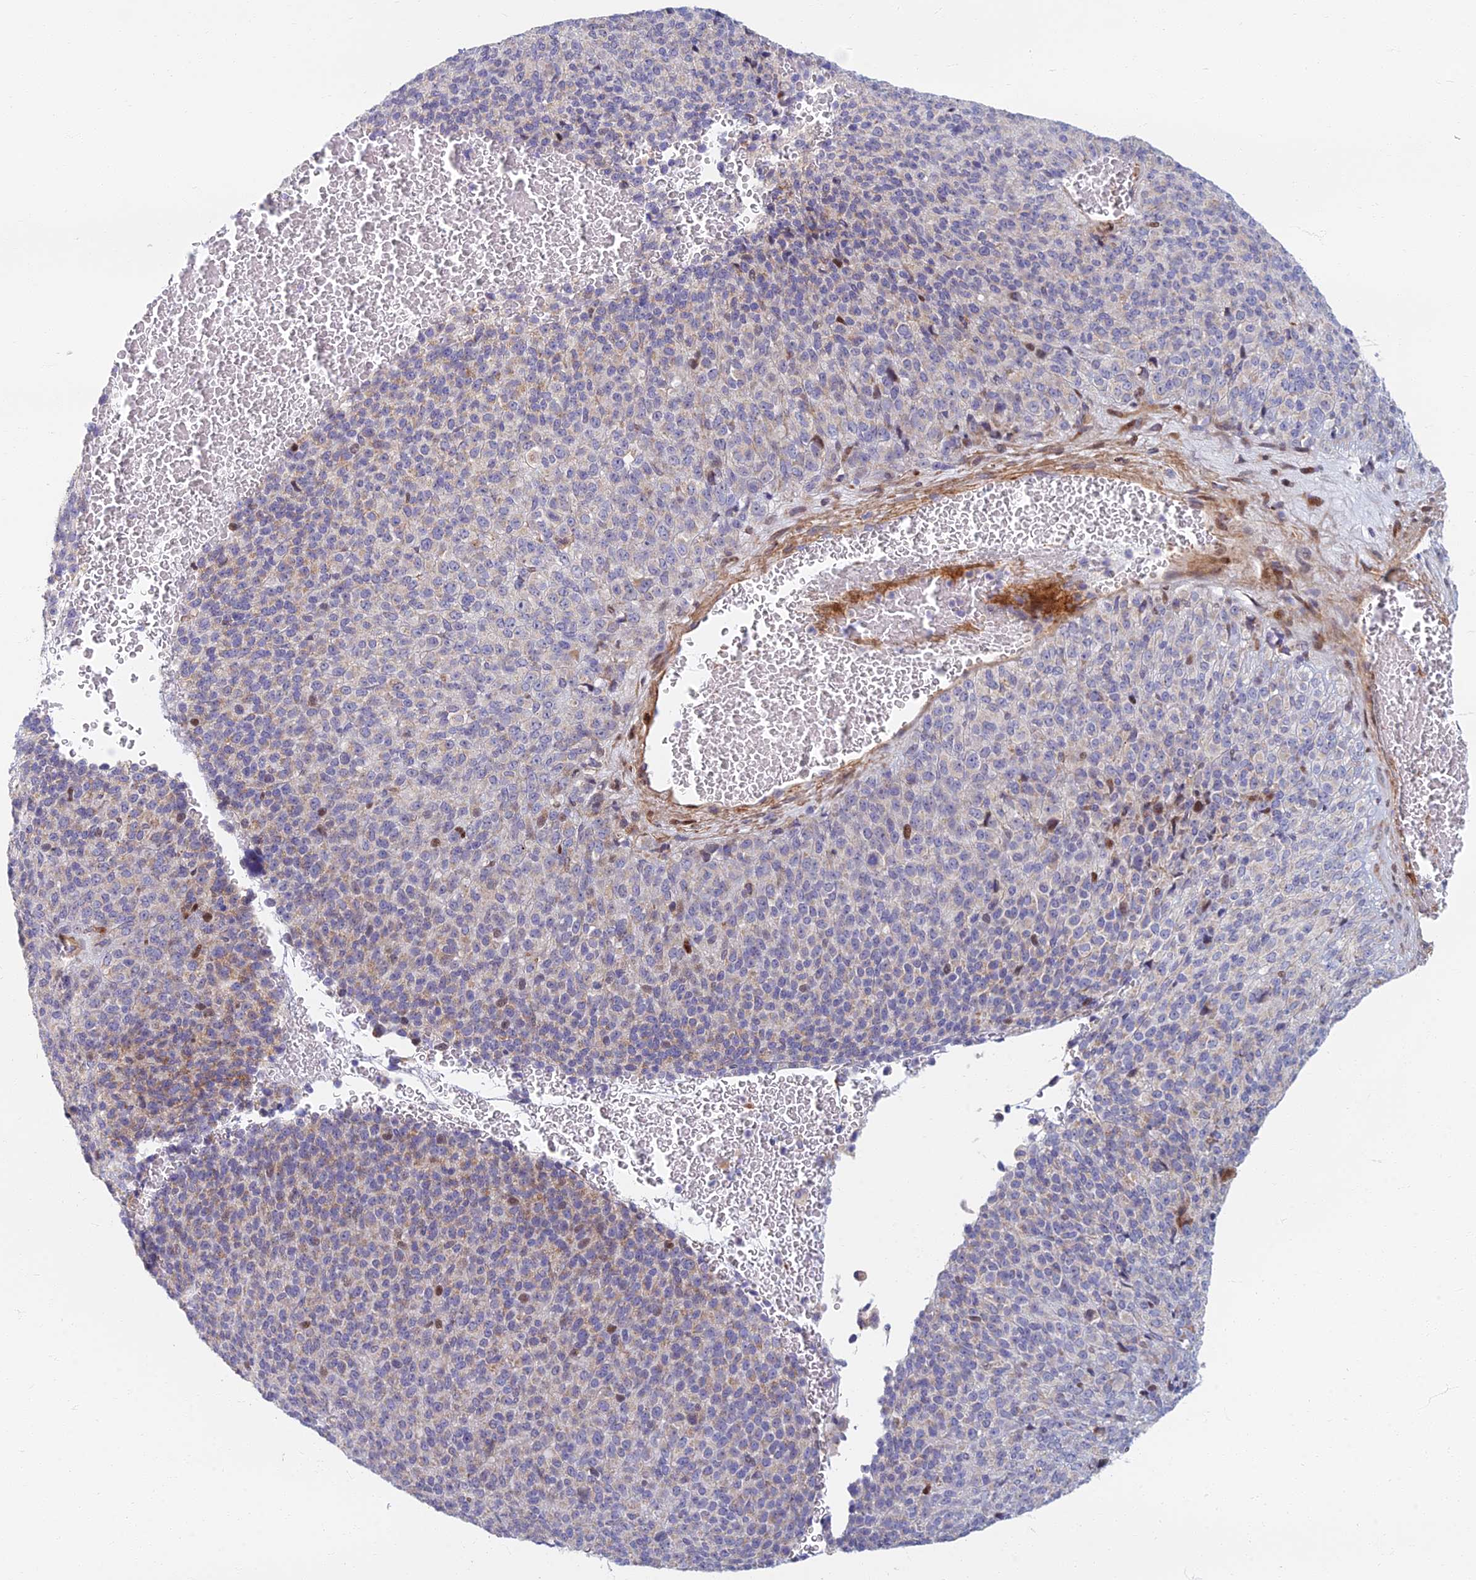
{"staining": {"intensity": "negative", "quantity": "none", "location": "none"}, "tissue": "melanoma", "cell_type": "Tumor cells", "image_type": "cancer", "snomed": [{"axis": "morphology", "description": "Malignant melanoma, Metastatic site"}, {"axis": "topography", "description": "Brain"}], "caption": "A high-resolution image shows immunohistochemistry staining of melanoma, which shows no significant staining in tumor cells.", "gene": "C15orf40", "patient": {"sex": "female", "age": 56}}